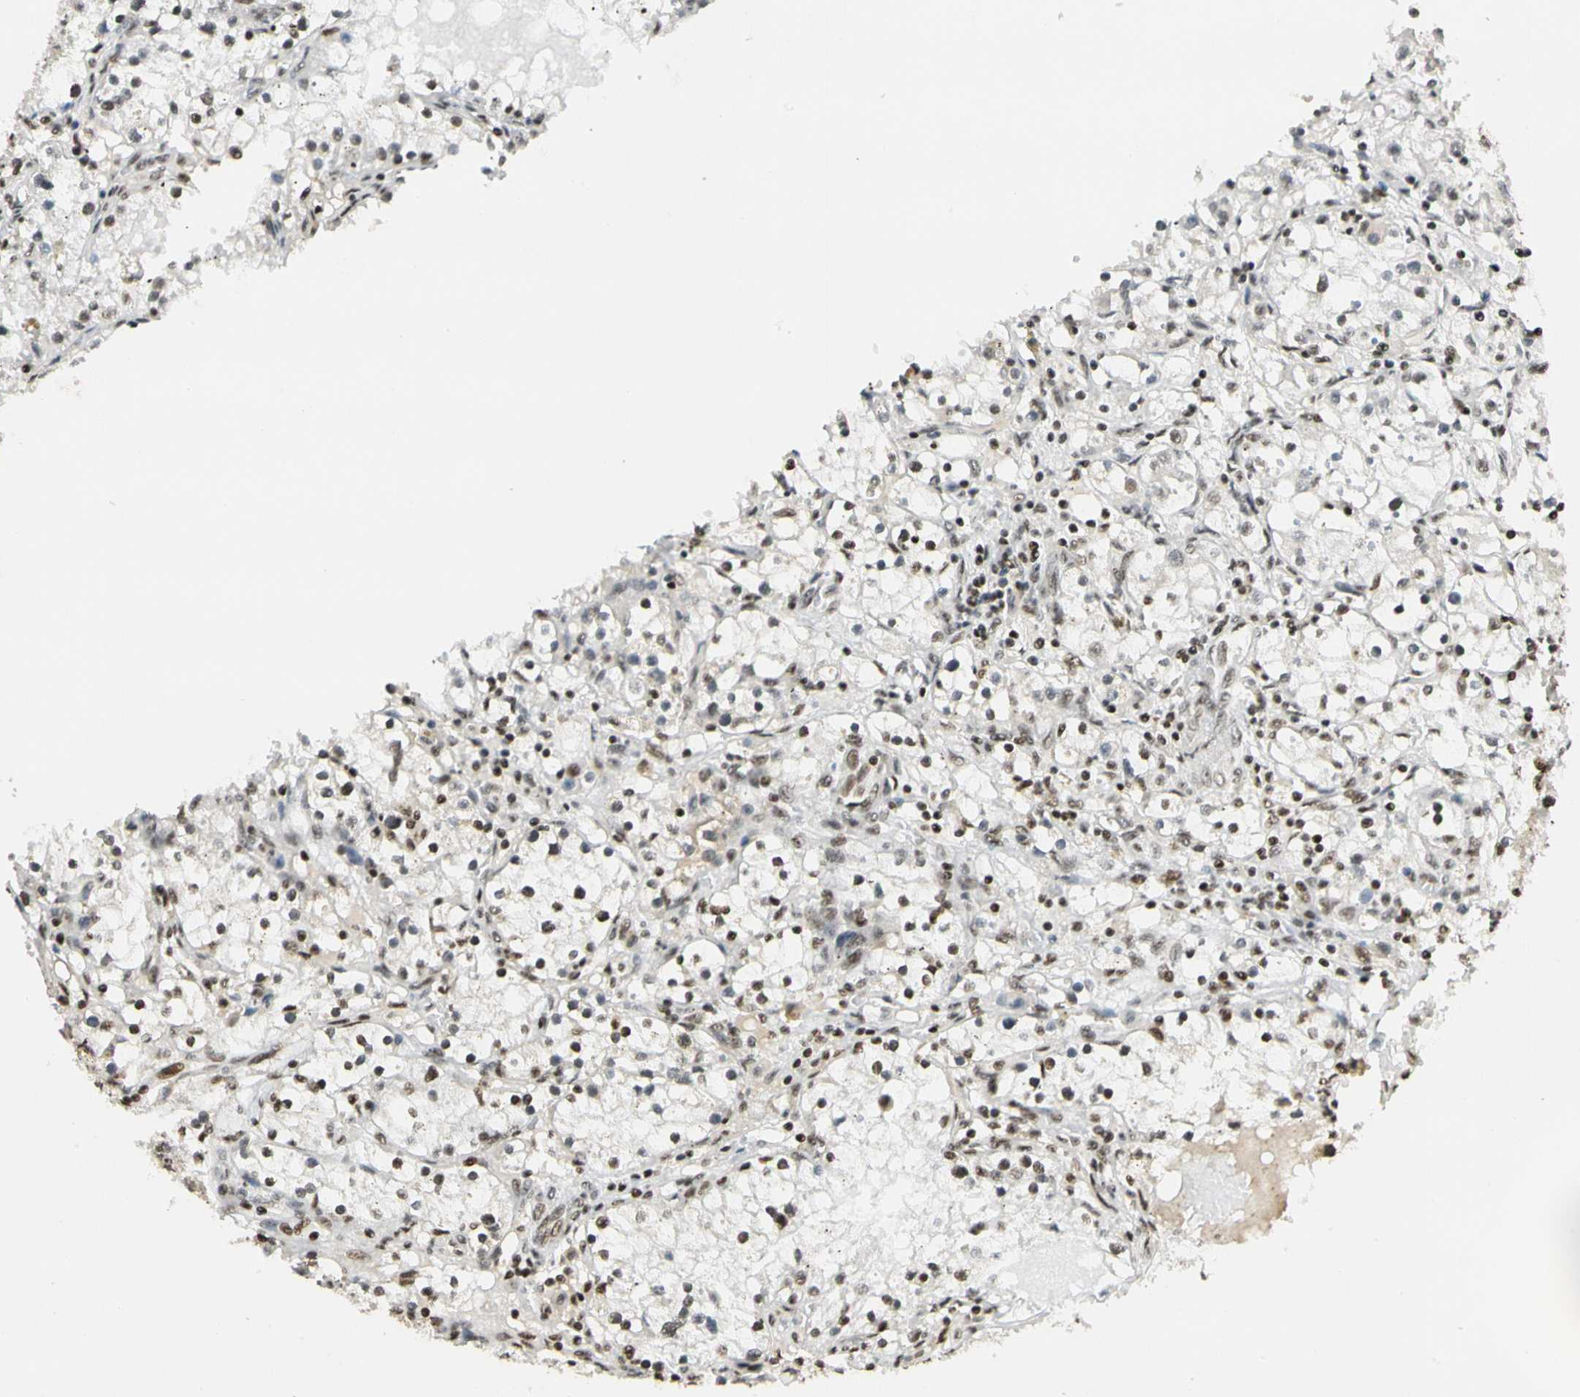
{"staining": {"intensity": "moderate", "quantity": "<25%", "location": "nuclear"}, "tissue": "renal cancer", "cell_type": "Tumor cells", "image_type": "cancer", "snomed": [{"axis": "morphology", "description": "Adenocarcinoma, NOS"}, {"axis": "topography", "description": "Kidney"}], "caption": "DAB (3,3'-diaminobenzidine) immunohistochemical staining of human renal cancer (adenocarcinoma) exhibits moderate nuclear protein positivity in approximately <25% of tumor cells.", "gene": "CDK12", "patient": {"sex": "male", "age": 56}}